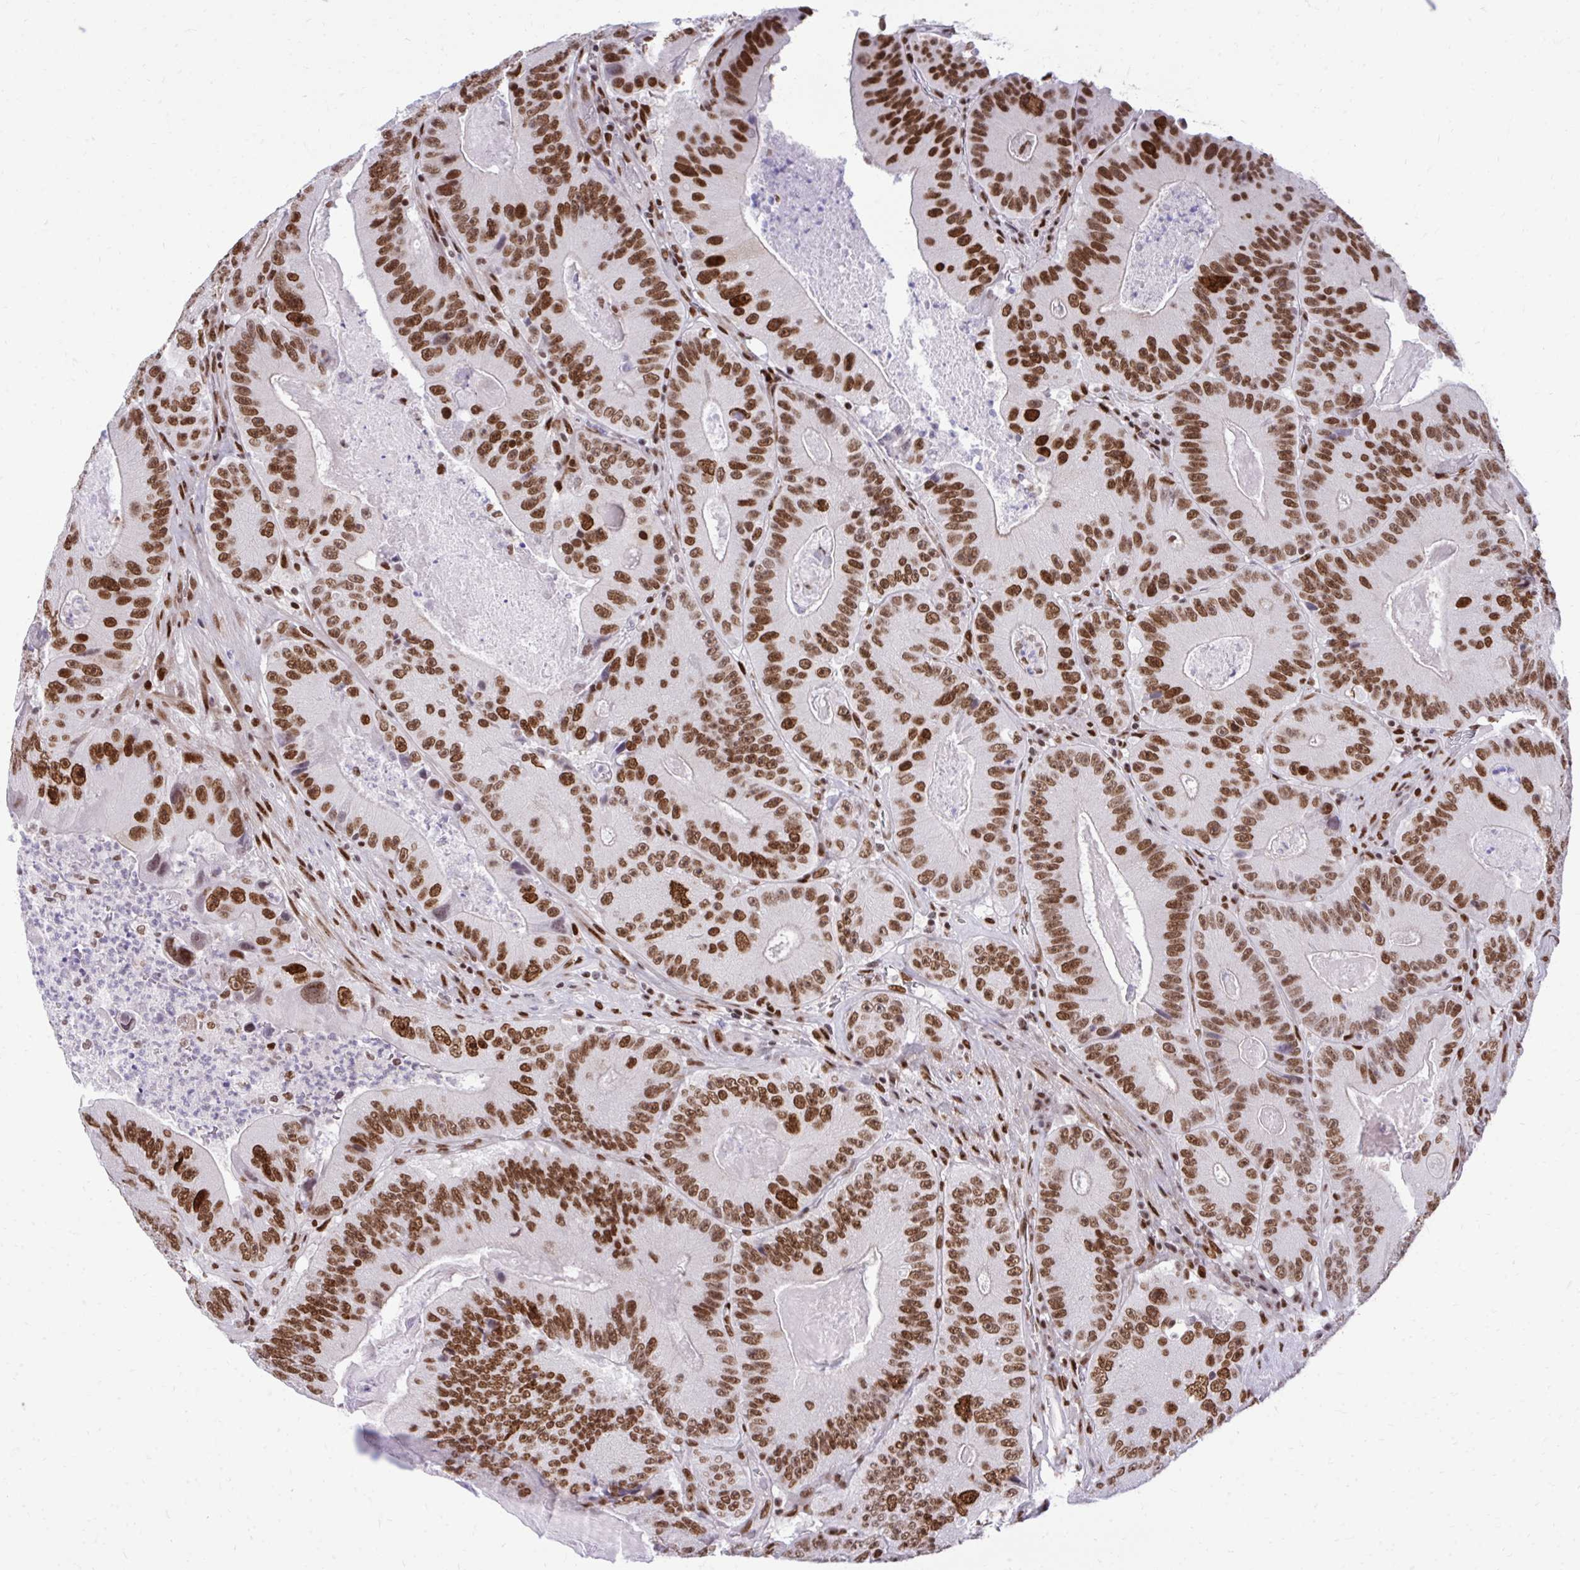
{"staining": {"intensity": "strong", "quantity": ">75%", "location": "nuclear"}, "tissue": "colorectal cancer", "cell_type": "Tumor cells", "image_type": "cancer", "snomed": [{"axis": "morphology", "description": "Adenocarcinoma, NOS"}, {"axis": "topography", "description": "Colon"}], "caption": "Immunohistochemical staining of human colorectal cancer shows high levels of strong nuclear staining in about >75% of tumor cells. Ihc stains the protein of interest in brown and the nuclei are stained blue.", "gene": "CDYL", "patient": {"sex": "female", "age": 86}}